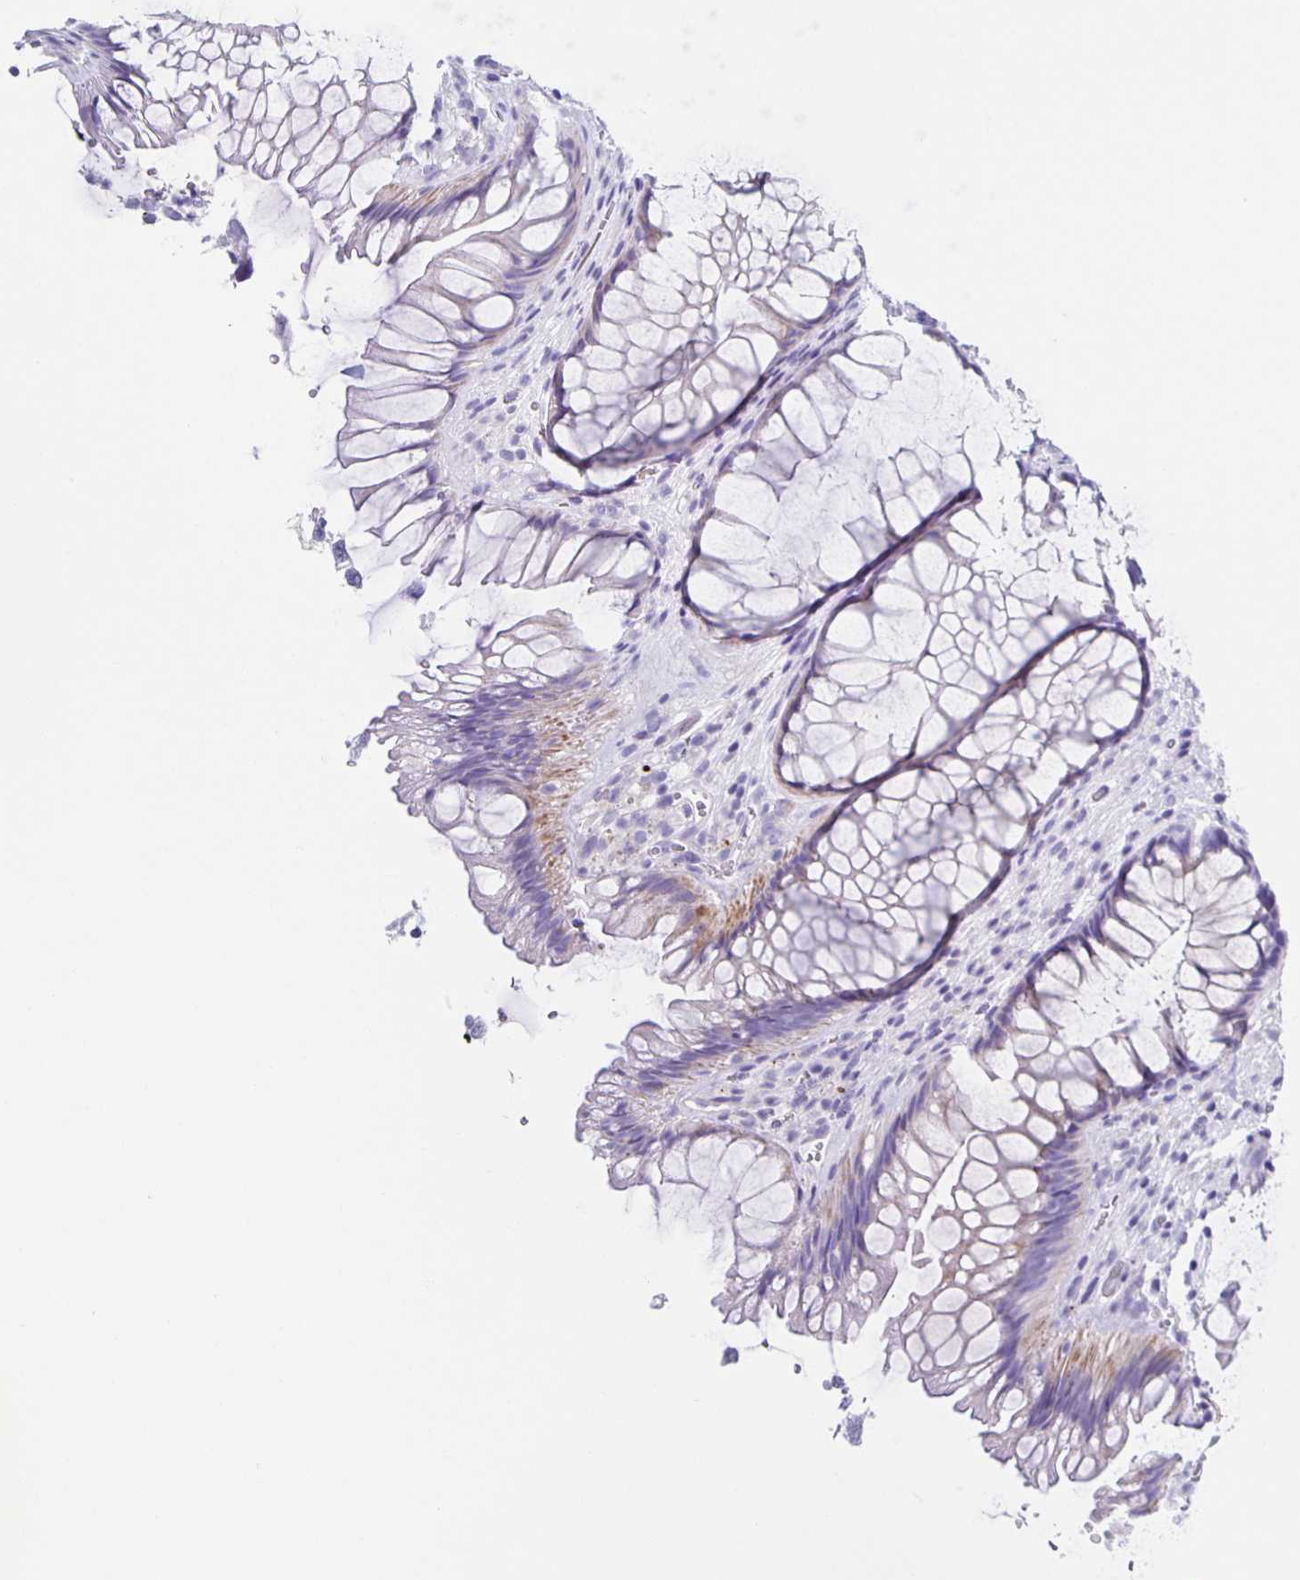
{"staining": {"intensity": "weak", "quantity": "25%-75%", "location": "cytoplasmic/membranous"}, "tissue": "rectum", "cell_type": "Glandular cells", "image_type": "normal", "snomed": [{"axis": "morphology", "description": "Normal tissue, NOS"}, {"axis": "topography", "description": "Rectum"}], "caption": "Immunohistochemistry staining of benign rectum, which exhibits low levels of weak cytoplasmic/membranous expression in about 25%-75% of glandular cells indicating weak cytoplasmic/membranous protein expression. The staining was performed using DAB (brown) for protein detection and nuclei were counterstained in hematoxylin (blue).", "gene": "AQP6", "patient": {"sex": "male", "age": 53}}